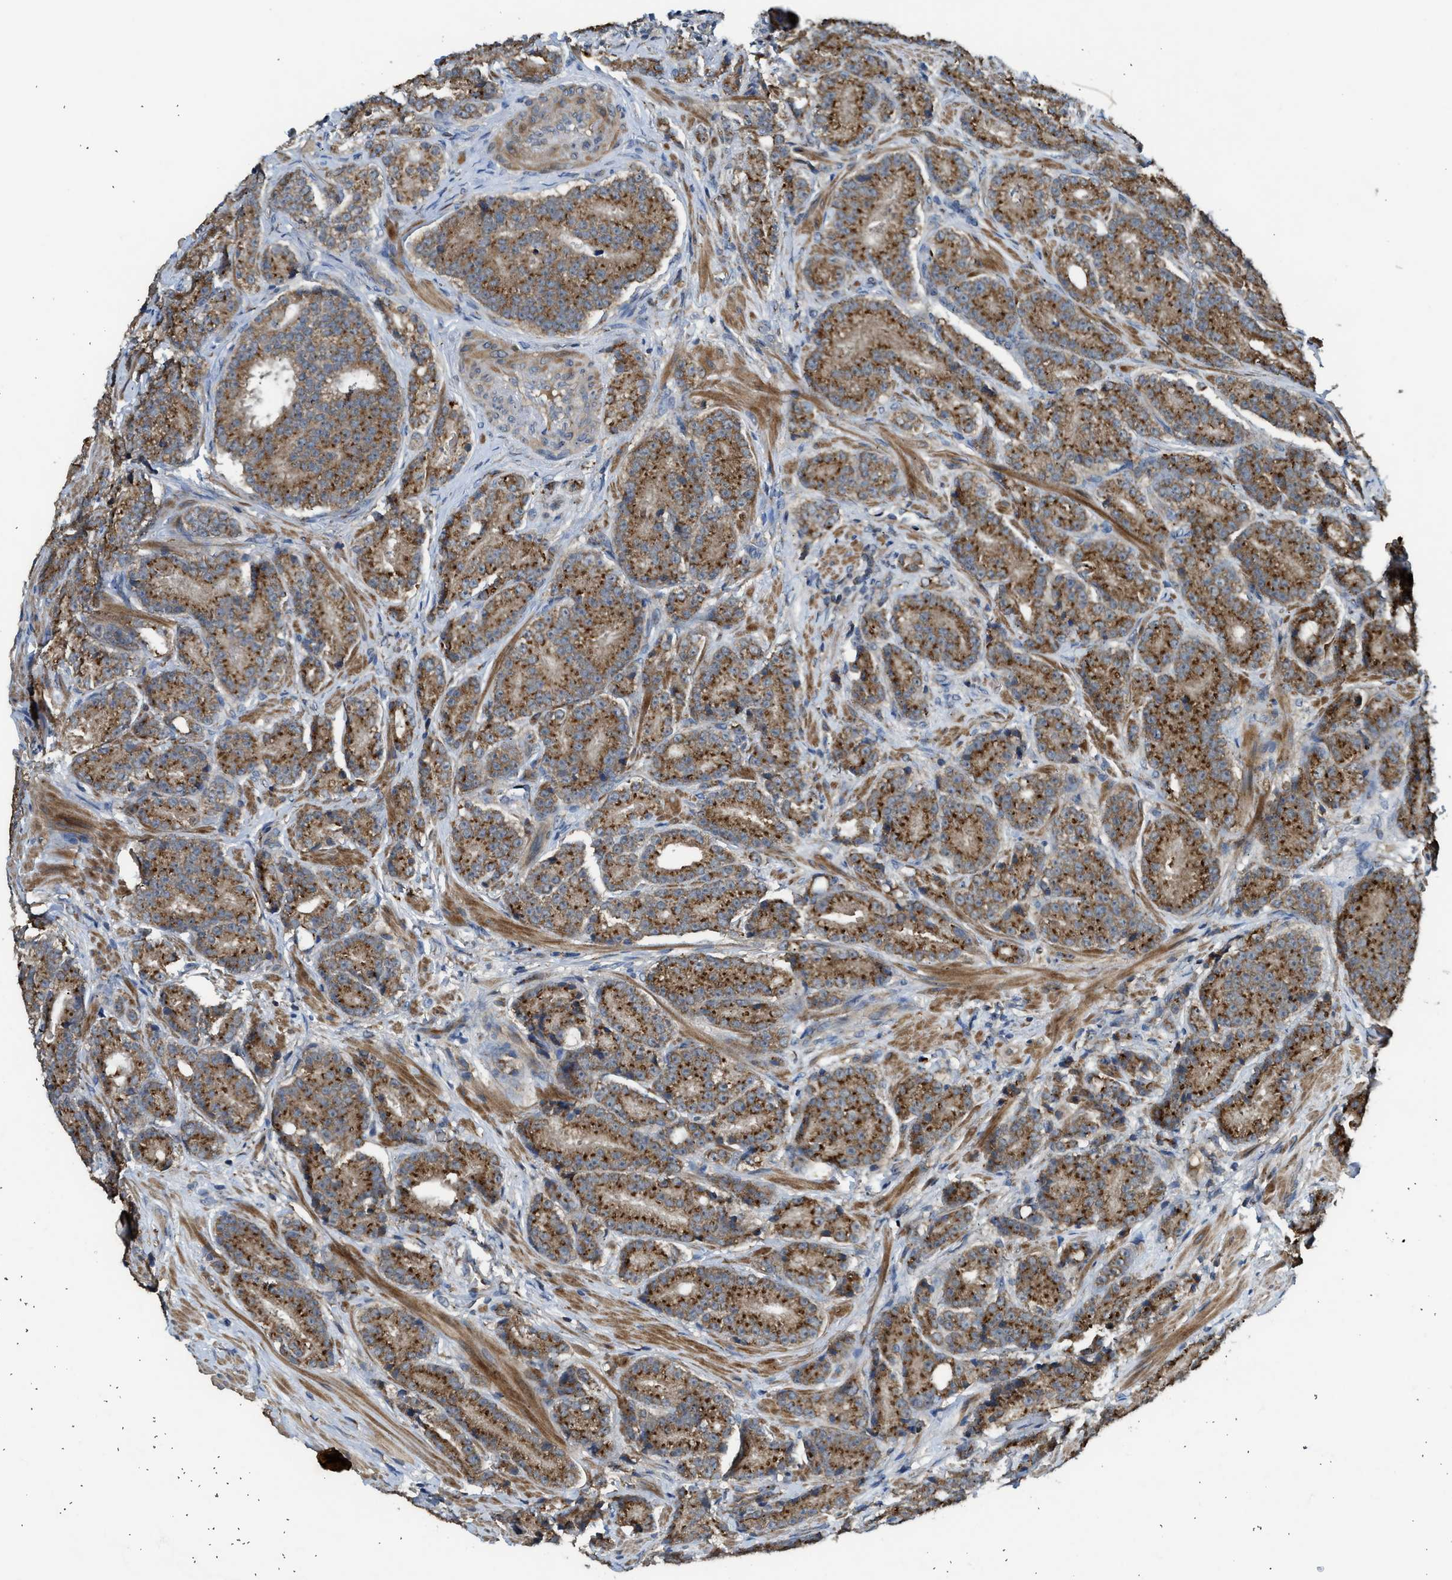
{"staining": {"intensity": "strong", "quantity": ">75%", "location": "cytoplasmic/membranous"}, "tissue": "prostate cancer", "cell_type": "Tumor cells", "image_type": "cancer", "snomed": [{"axis": "morphology", "description": "Adenocarcinoma, High grade"}, {"axis": "topography", "description": "Prostate"}], "caption": "This is a micrograph of immunohistochemistry (IHC) staining of adenocarcinoma (high-grade) (prostate), which shows strong staining in the cytoplasmic/membranous of tumor cells.", "gene": "STARD3", "patient": {"sex": "male", "age": 61}}